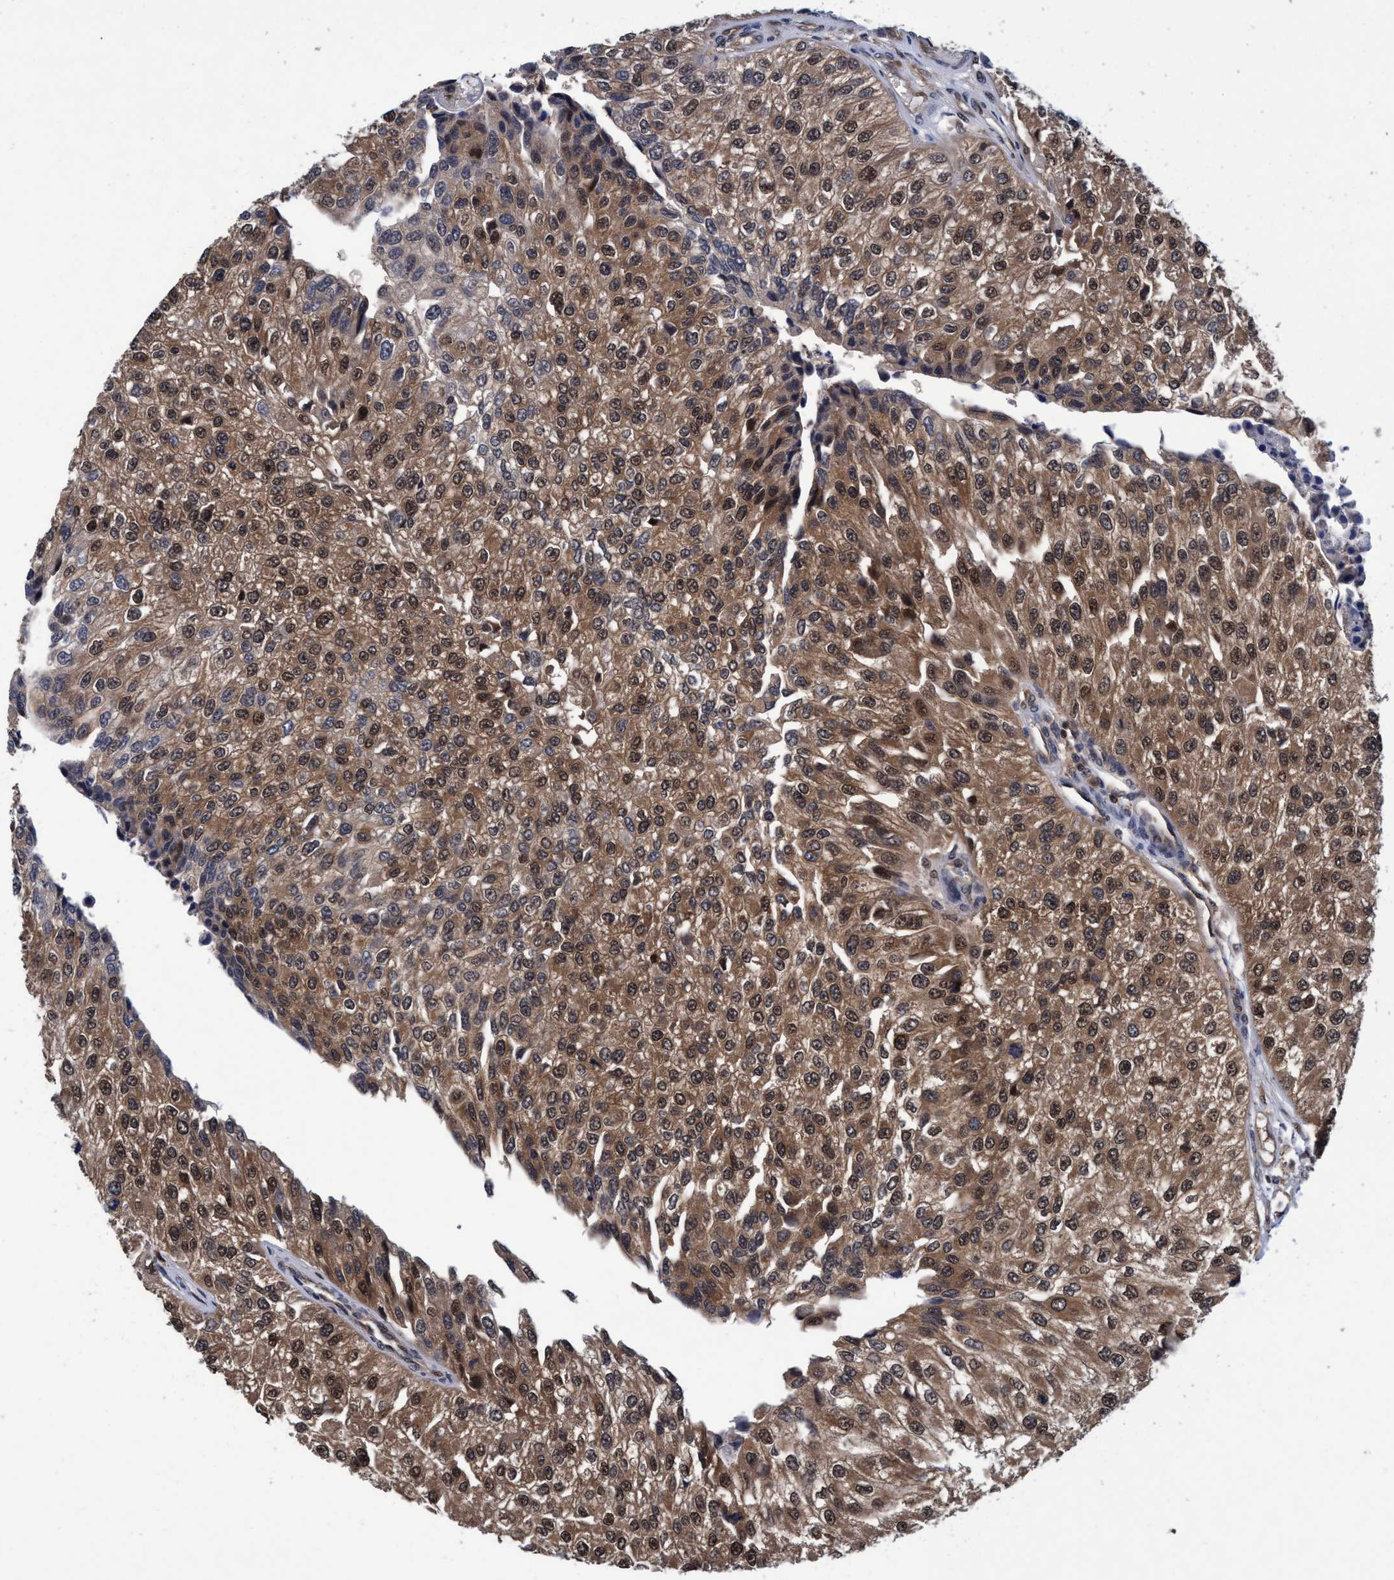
{"staining": {"intensity": "moderate", "quantity": ">75%", "location": "cytoplasmic/membranous,nuclear"}, "tissue": "urothelial cancer", "cell_type": "Tumor cells", "image_type": "cancer", "snomed": [{"axis": "morphology", "description": "Urothelial carcinoma, High grade"}, {"axis": "topography", "description": "Kidney"}, {"axis": "topography", "description": "Urinary bladder"}], "caption": "High-grade urothelial carcinoma tissue shows moderate cytoplasmic/membranous and nuclear expression in approximately >75% of tumor cells, visualized by immunohistochemistry. (DAB (3,3'-diaminobenzidine) = brown stain, brightfield microscopy at high magnification).", "gene": "PSMD12", "patient": {"sex": "male", "age": 77}}